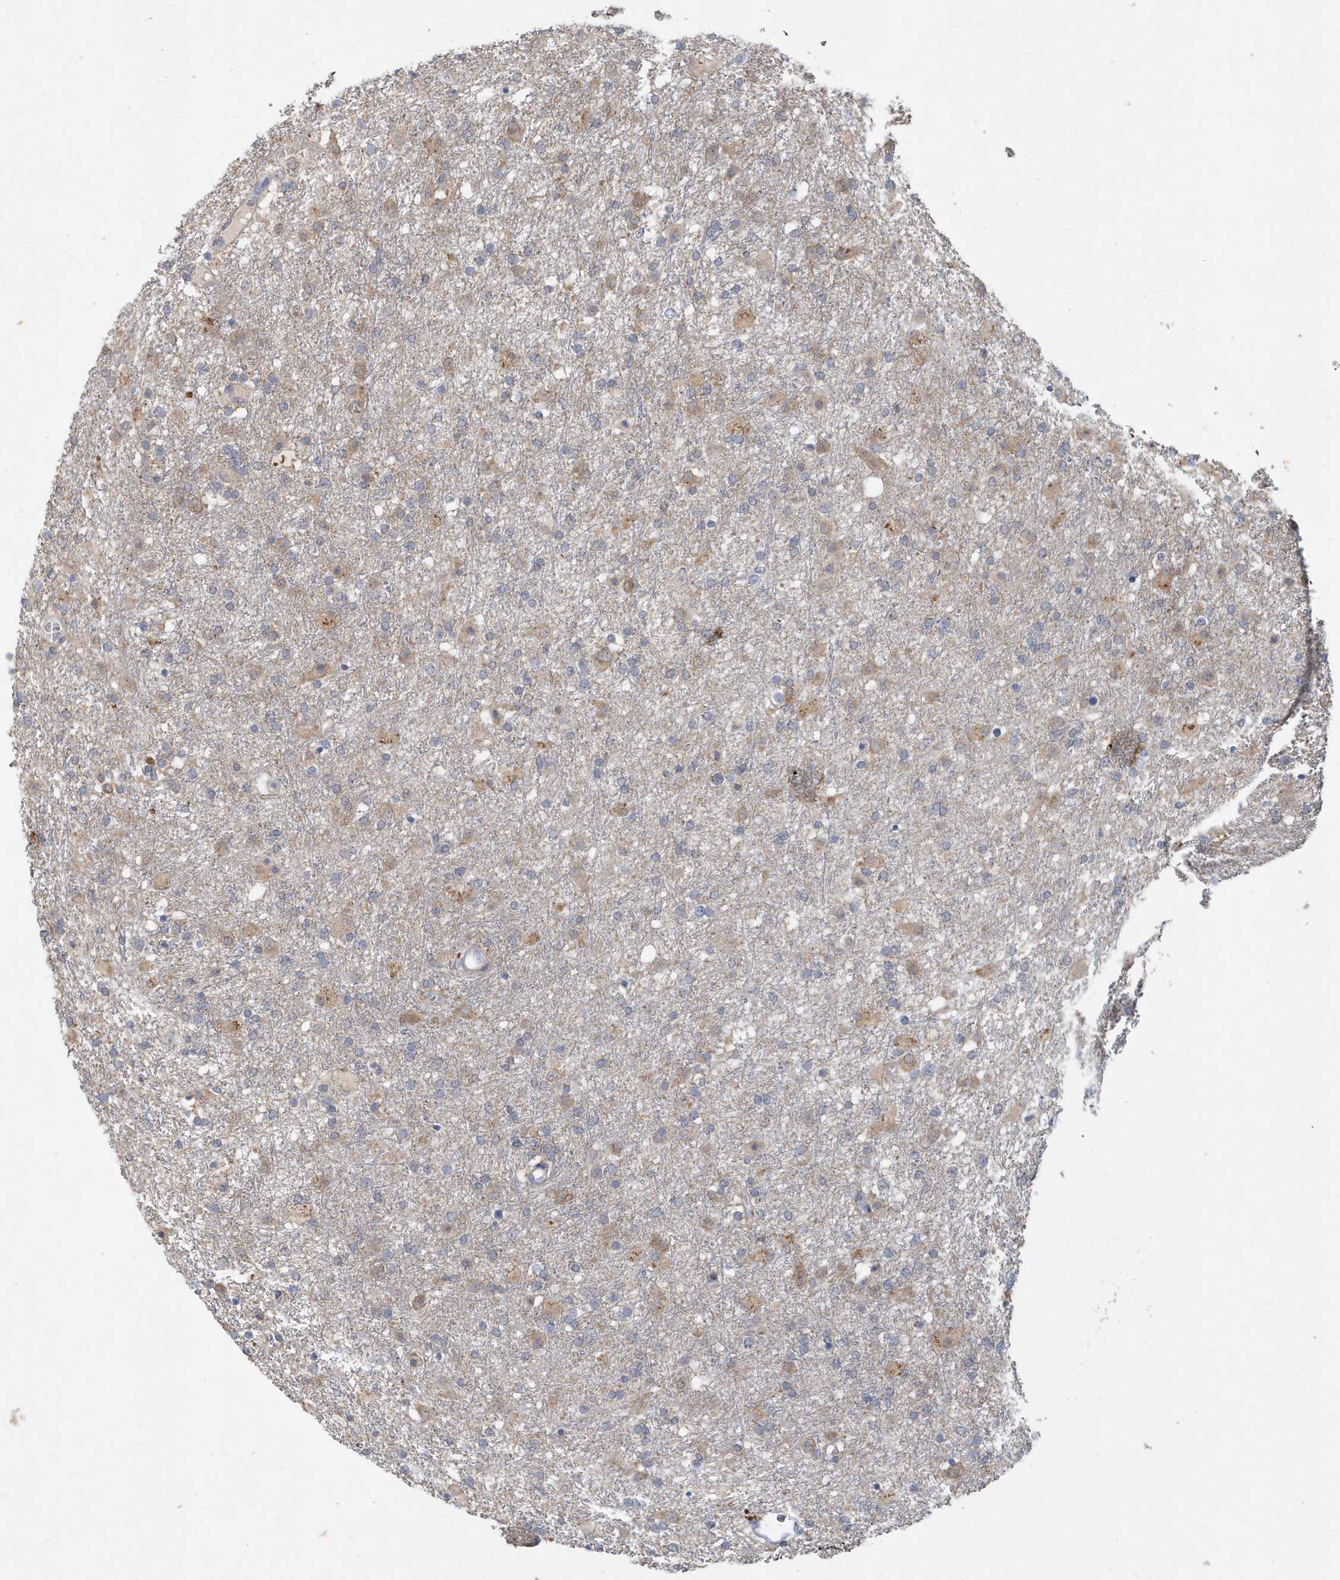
{"staining": {"intensity": "moderate", "quantity": "<25%", "location": "cytoplasmic/membranous"}, "tissue": "glioma", "cell_type": "Tumor cells", "image_type": "cancer", "snomed": [{"axis": "morphology", "description": "Glioma, malignant, Low grade"}, {"axis": "topography", "description": "Brain"}], "caption": "A brown stain shows moderate cytoplasmic/membranous expression of a protein in human low-grade glioma (malignant) tumor cells.", "gene": "AKR7A2", "patient": {"sex": "male", "age": 65}}